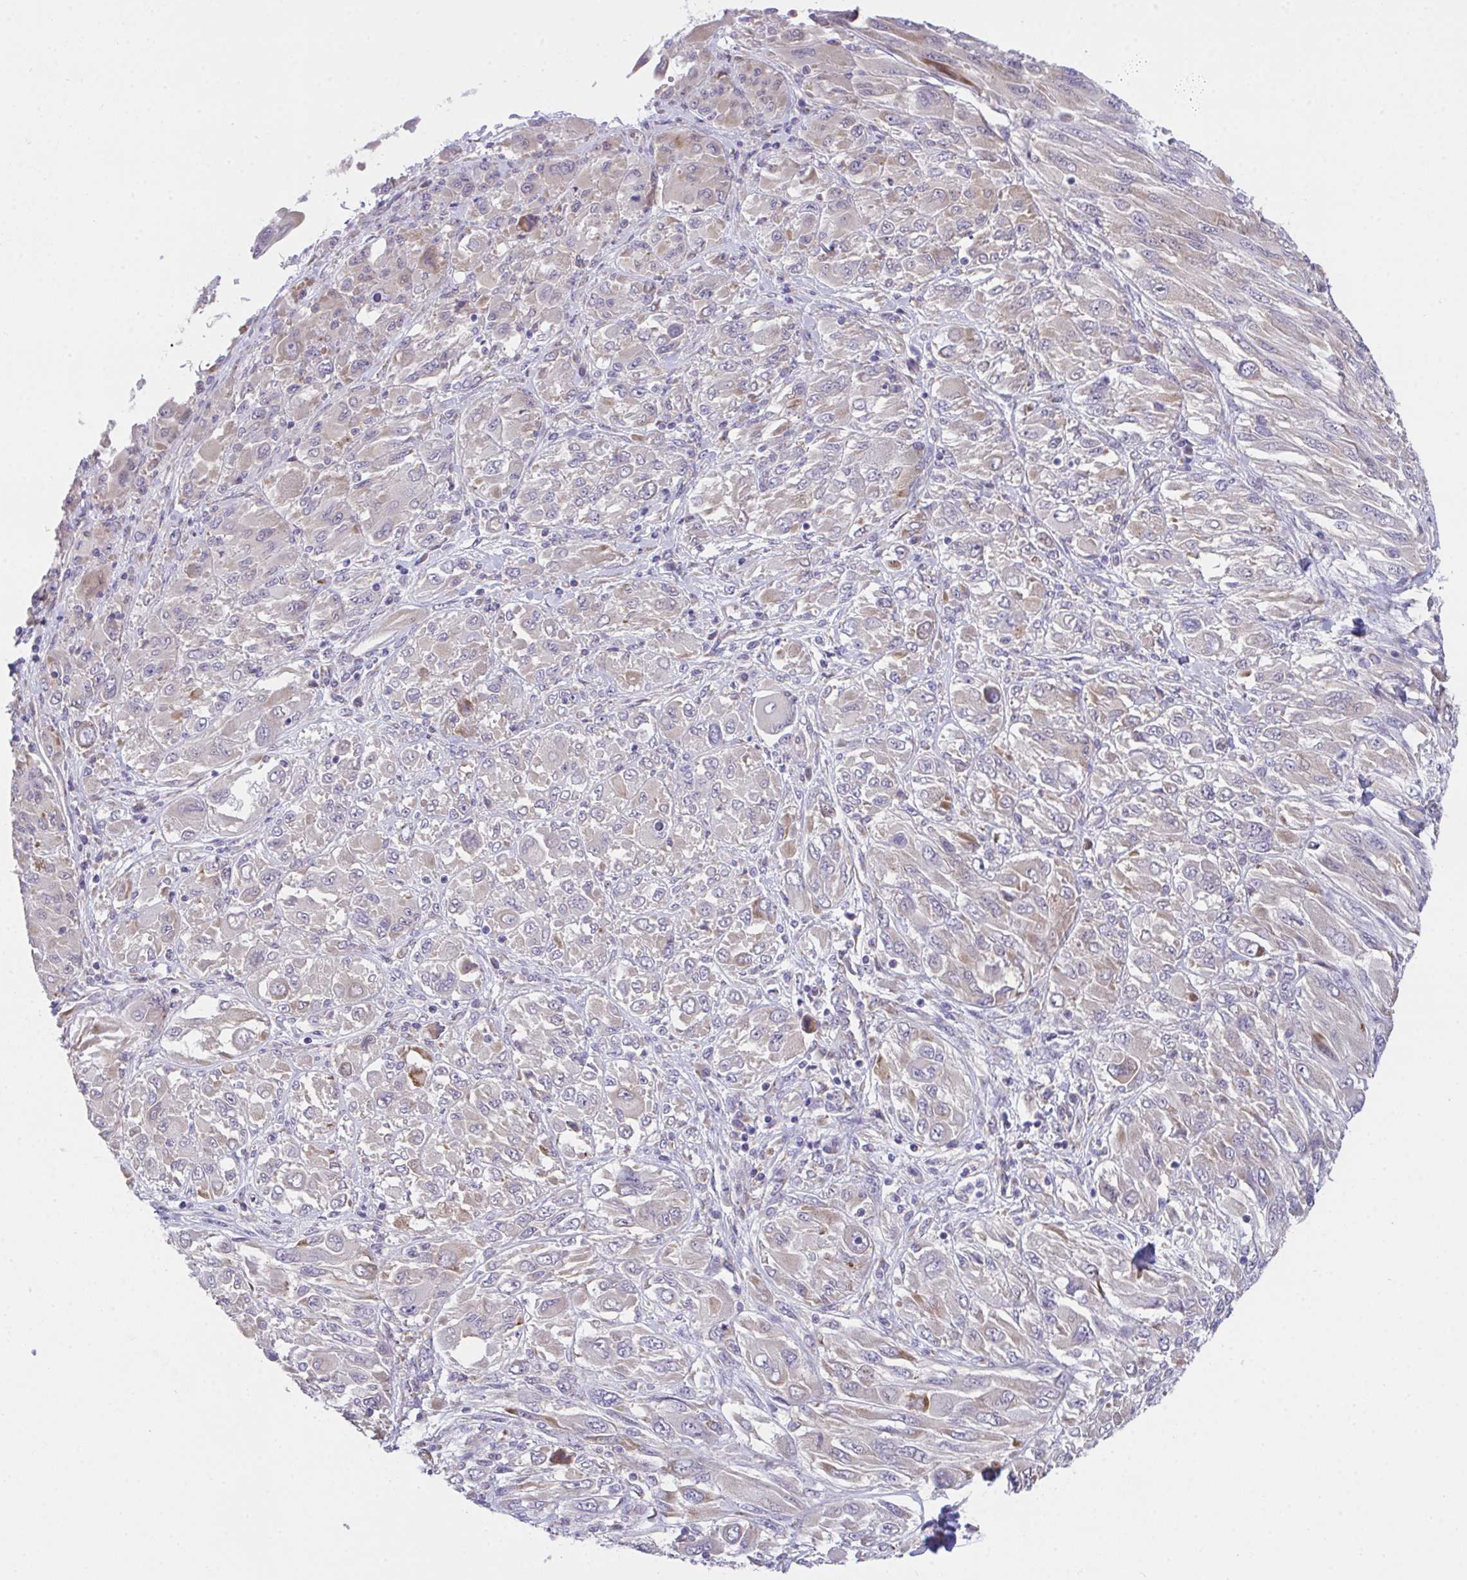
{"staining": {"intensity": "negative", "quantity": "none", "location": "none"}, "tissue": "melanoma", "cell_type": "Tumor cells", "image_type": "cancer", "snomed": [{"axis": "morphology", "description": "Malignant melanoma, NOS"}, {"axis": "topography", "description": "Skin"}], "caption": "An IHC photomicrograph of malignant melanoma is shown. There is no staining in tumor cells of malignant melanoma. (DAB (3,3'-diaminobenzidine) IHC with hematoxylin counter stain).", "gene": "MIA3", "patient": {"sex": "female", "age": 91}}